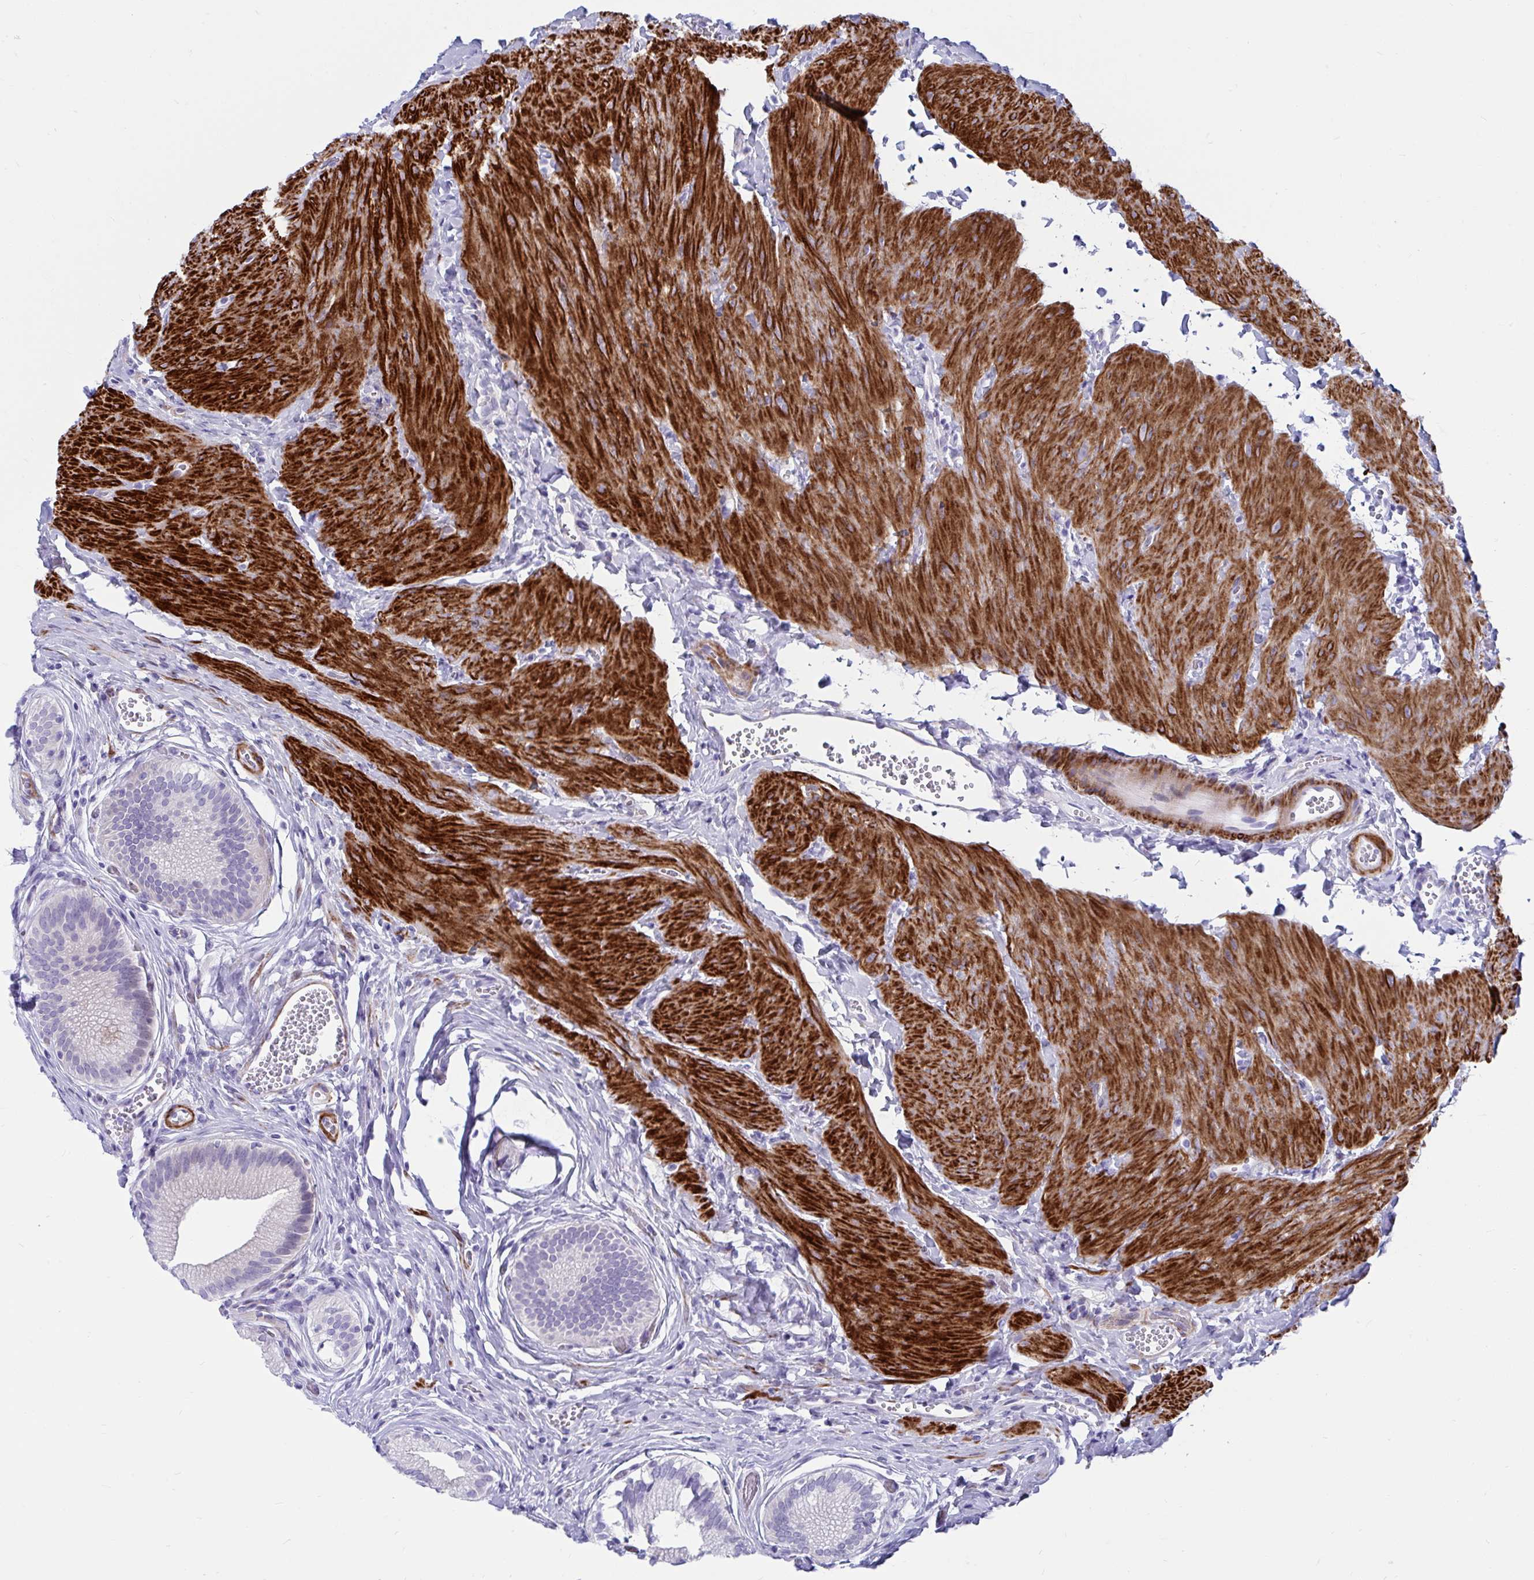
{"staining": {"intensity": "negative", "quantity": "none", "location": "none"}, "tissue": "gallbladder", "cell_type": "Glandular cells", "image_type": "normal", "snomed": [{"axis": "morphology", "description": "Normal tissue, NOS"}, {"axis": "topography", "description": "Gallbladder"}, {"axis": "topography", "description": "Peripheral nerve tissue"}], "caption": "An IHC micrograph of benign gallbladder is shown. There is no staining in glandular cells of gallbladder. The staining is performed using DAB (3,3'-diaminobenzidine) brown chromogen with nuclei counter-stained in using hematoxylin.", "gene": "GRXCR2", "patient": {"sex": "male", "age": 17}}